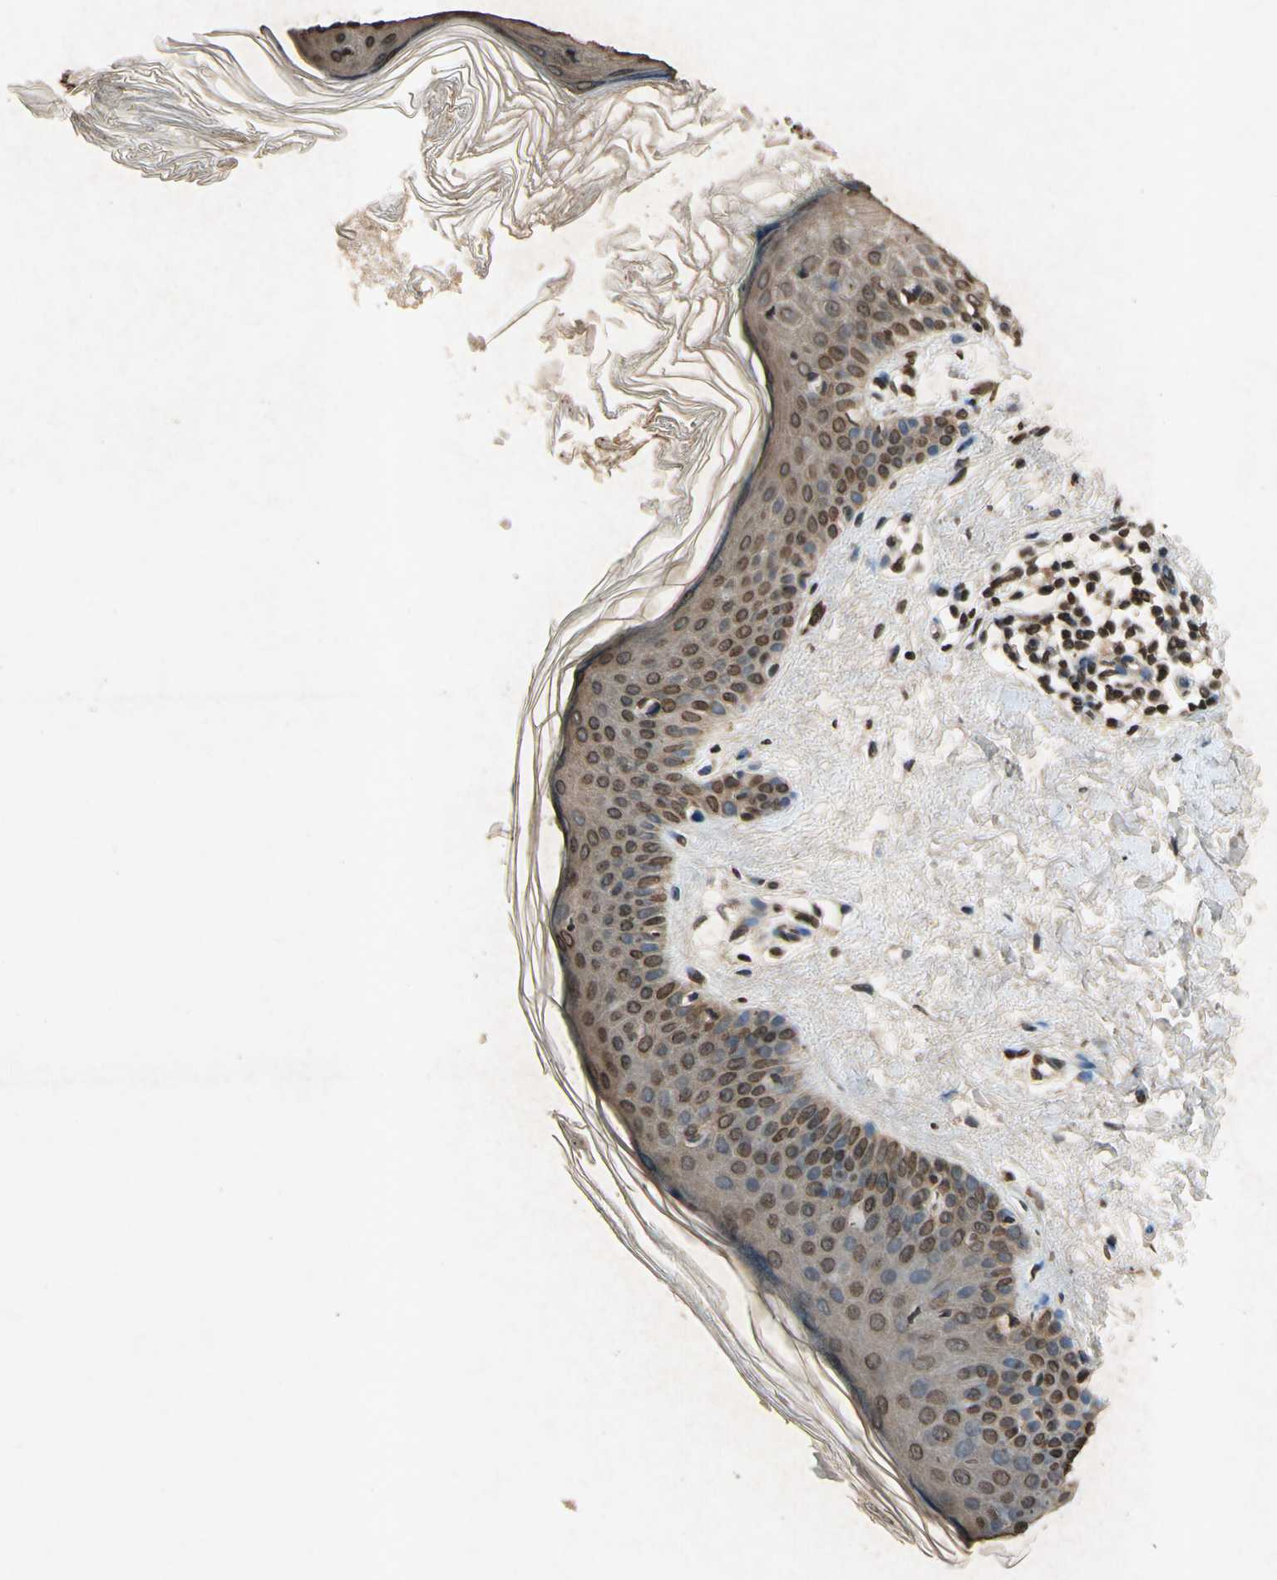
{"staining": {"intensity": "moderate", "quantity": ">75%", "location": "nuclear"}, "tissue": "skin", "cell_type": "Fibroblasts", "image_type": "normal", "snomed": [{"axis": "morphology", "description": "Normal tissue, NOS"}, {"axis": "topography", "description": "Skin"}], "caption": "DAB (3,3'-diaminobenzidine) immunohistochemical staining of benign human skin displays moderate nuclear protein expression in approximately >75% of fibroblasts.", "gene": "HOXB3", "patient": {"sex": "female", "age": 56}}